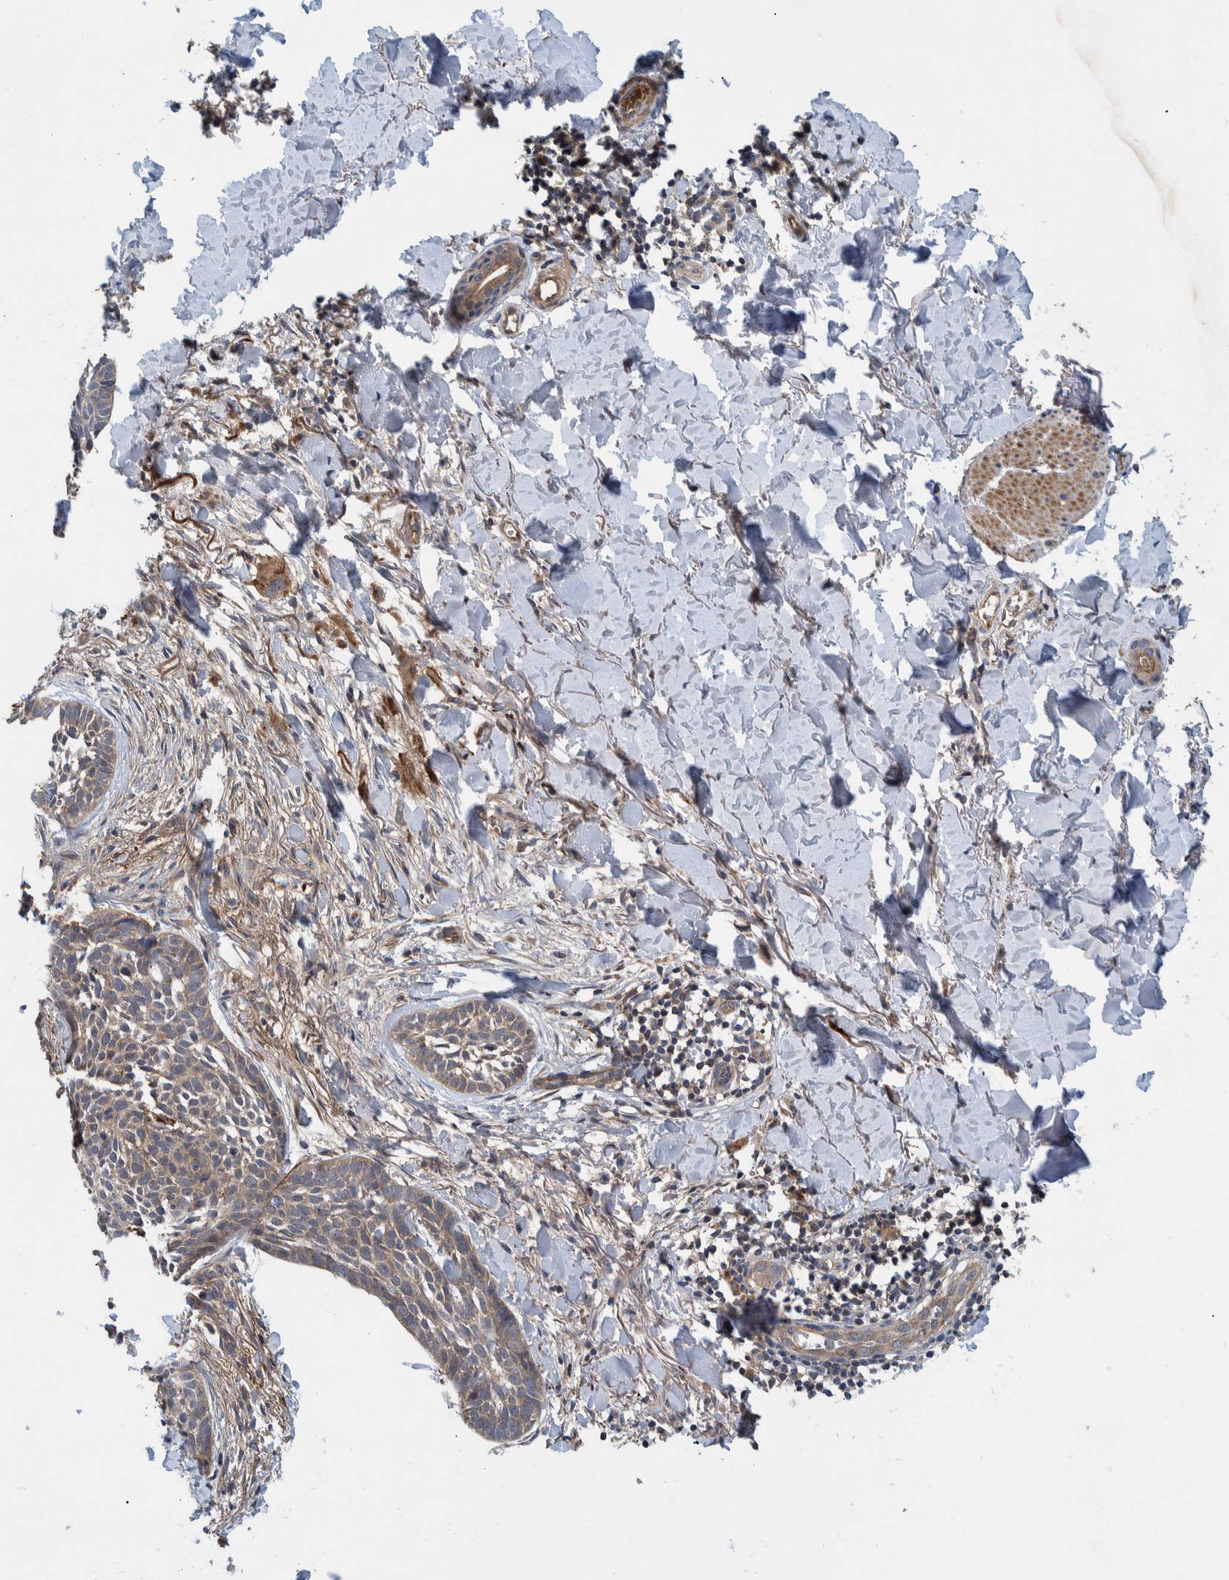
{"staining": {"intensity": "weak", "quantity": ">75%", "location": "cytoplasmic/membranous"}, "tissue": "skin cancer", "cell_type": "Tumor cells", "image_type": "cancer", "snomed": [{"axis": "morphology", "description": "Normal tissue, NOS"}, {"axis": "morphology", "description": "Basal cell carcinoma"}, {"axis": "topography", "description": "Skin"}], "caption": "Immunohistochemical staining of human basal cell carcinoma (skin) reveals weak cytoplasmic/membranous protein staining in about >75% of tumor cells.", "gene": "ITIH3", "patient": {"sex": "male", "age": 67}}